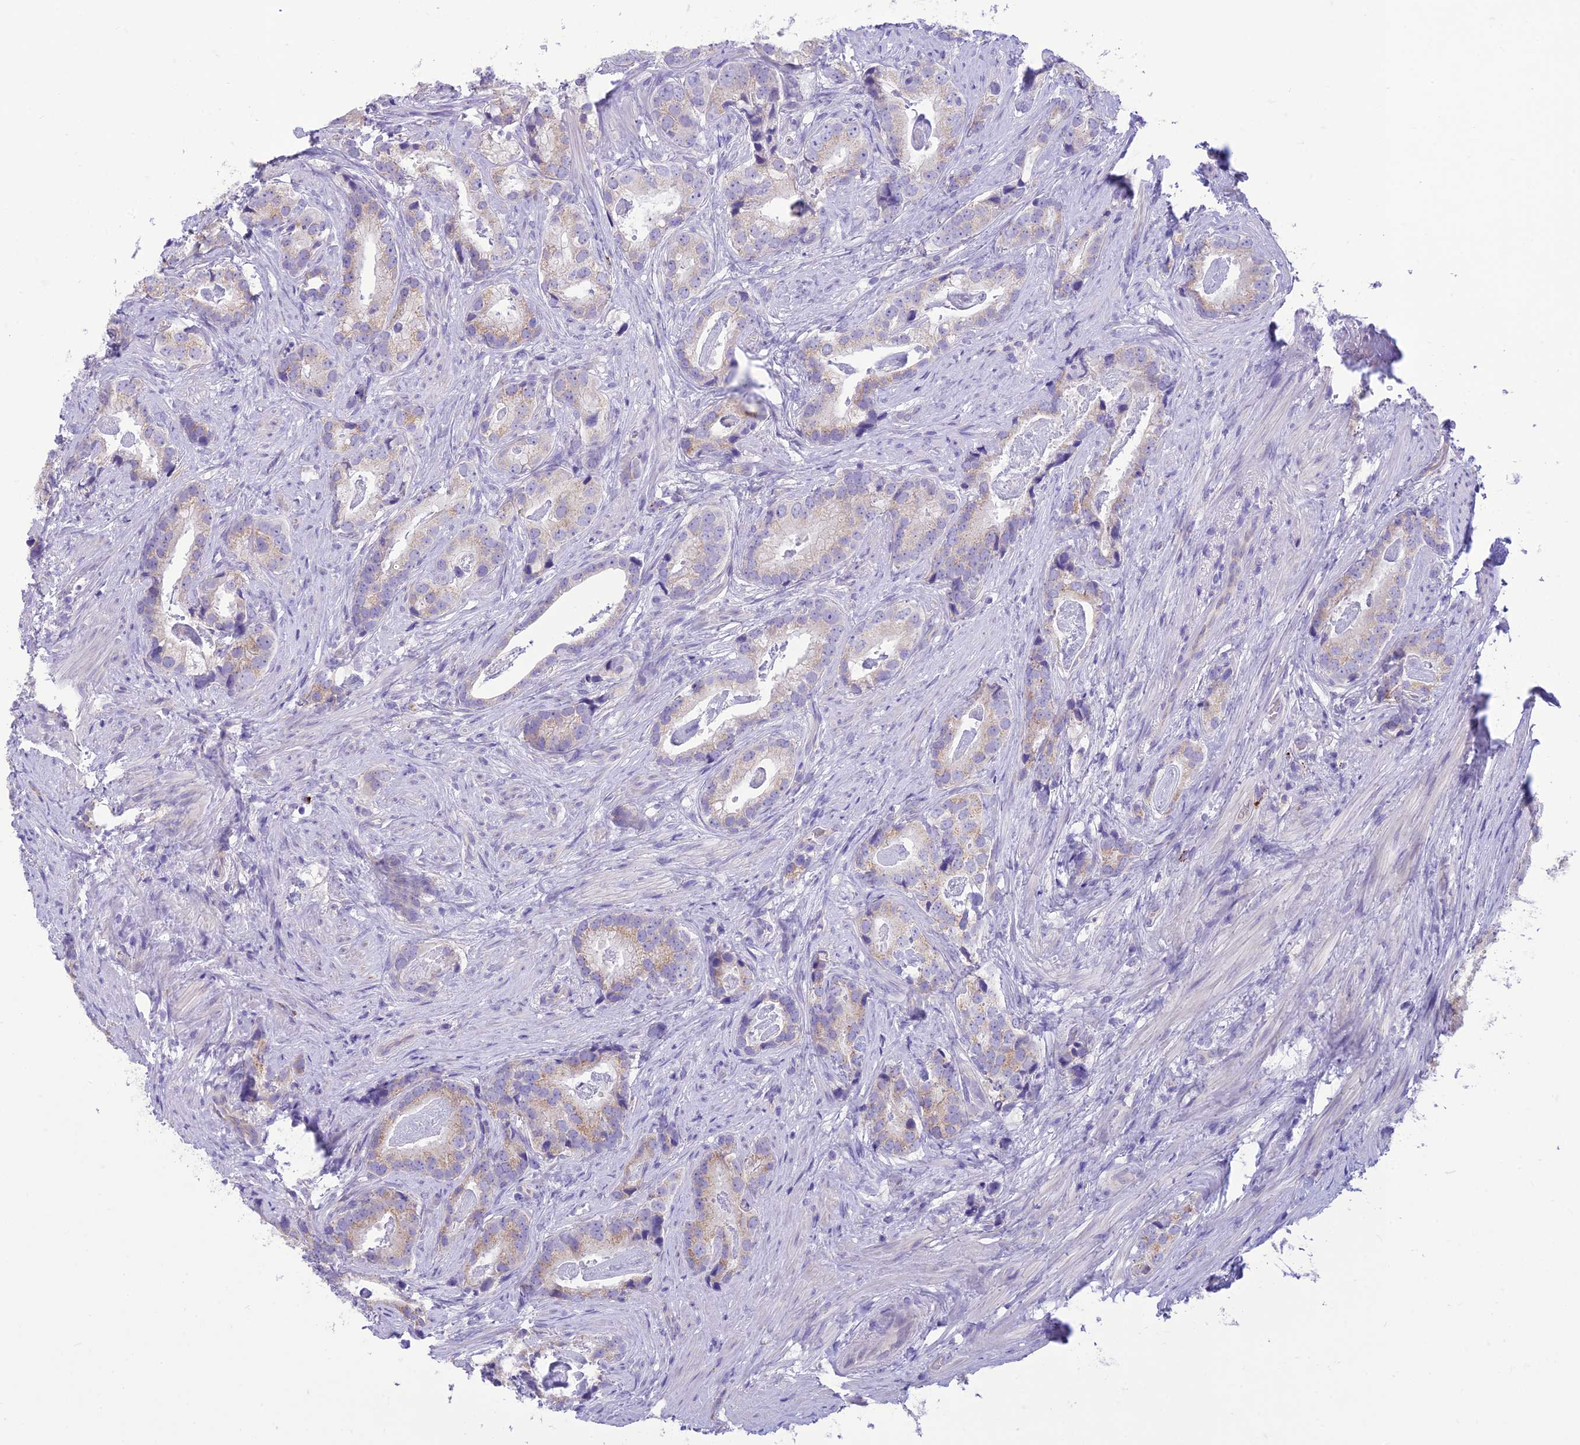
{"staining": {"intensity": "weak", "quantity": "25%-75%", "location": "cytoplasmic/membranous"}, "tissue": "prostate cancer", "cell_type": "Tumor cells", "image_type": "cancer", "snomed": [{"axis": "morphology", "description": "Adenocarcinoma, Low grade"}, {"axis": "topography", "description": "Prostate"}], "caption": "About 25%-75% of tumor cells in prostate cancer reveal weak cytoplasmic/membranous protein expression as visualized by brown immunohistochemical staining.", "gene": "DHDH", "patient": {"sex": "male", "age": 71}}